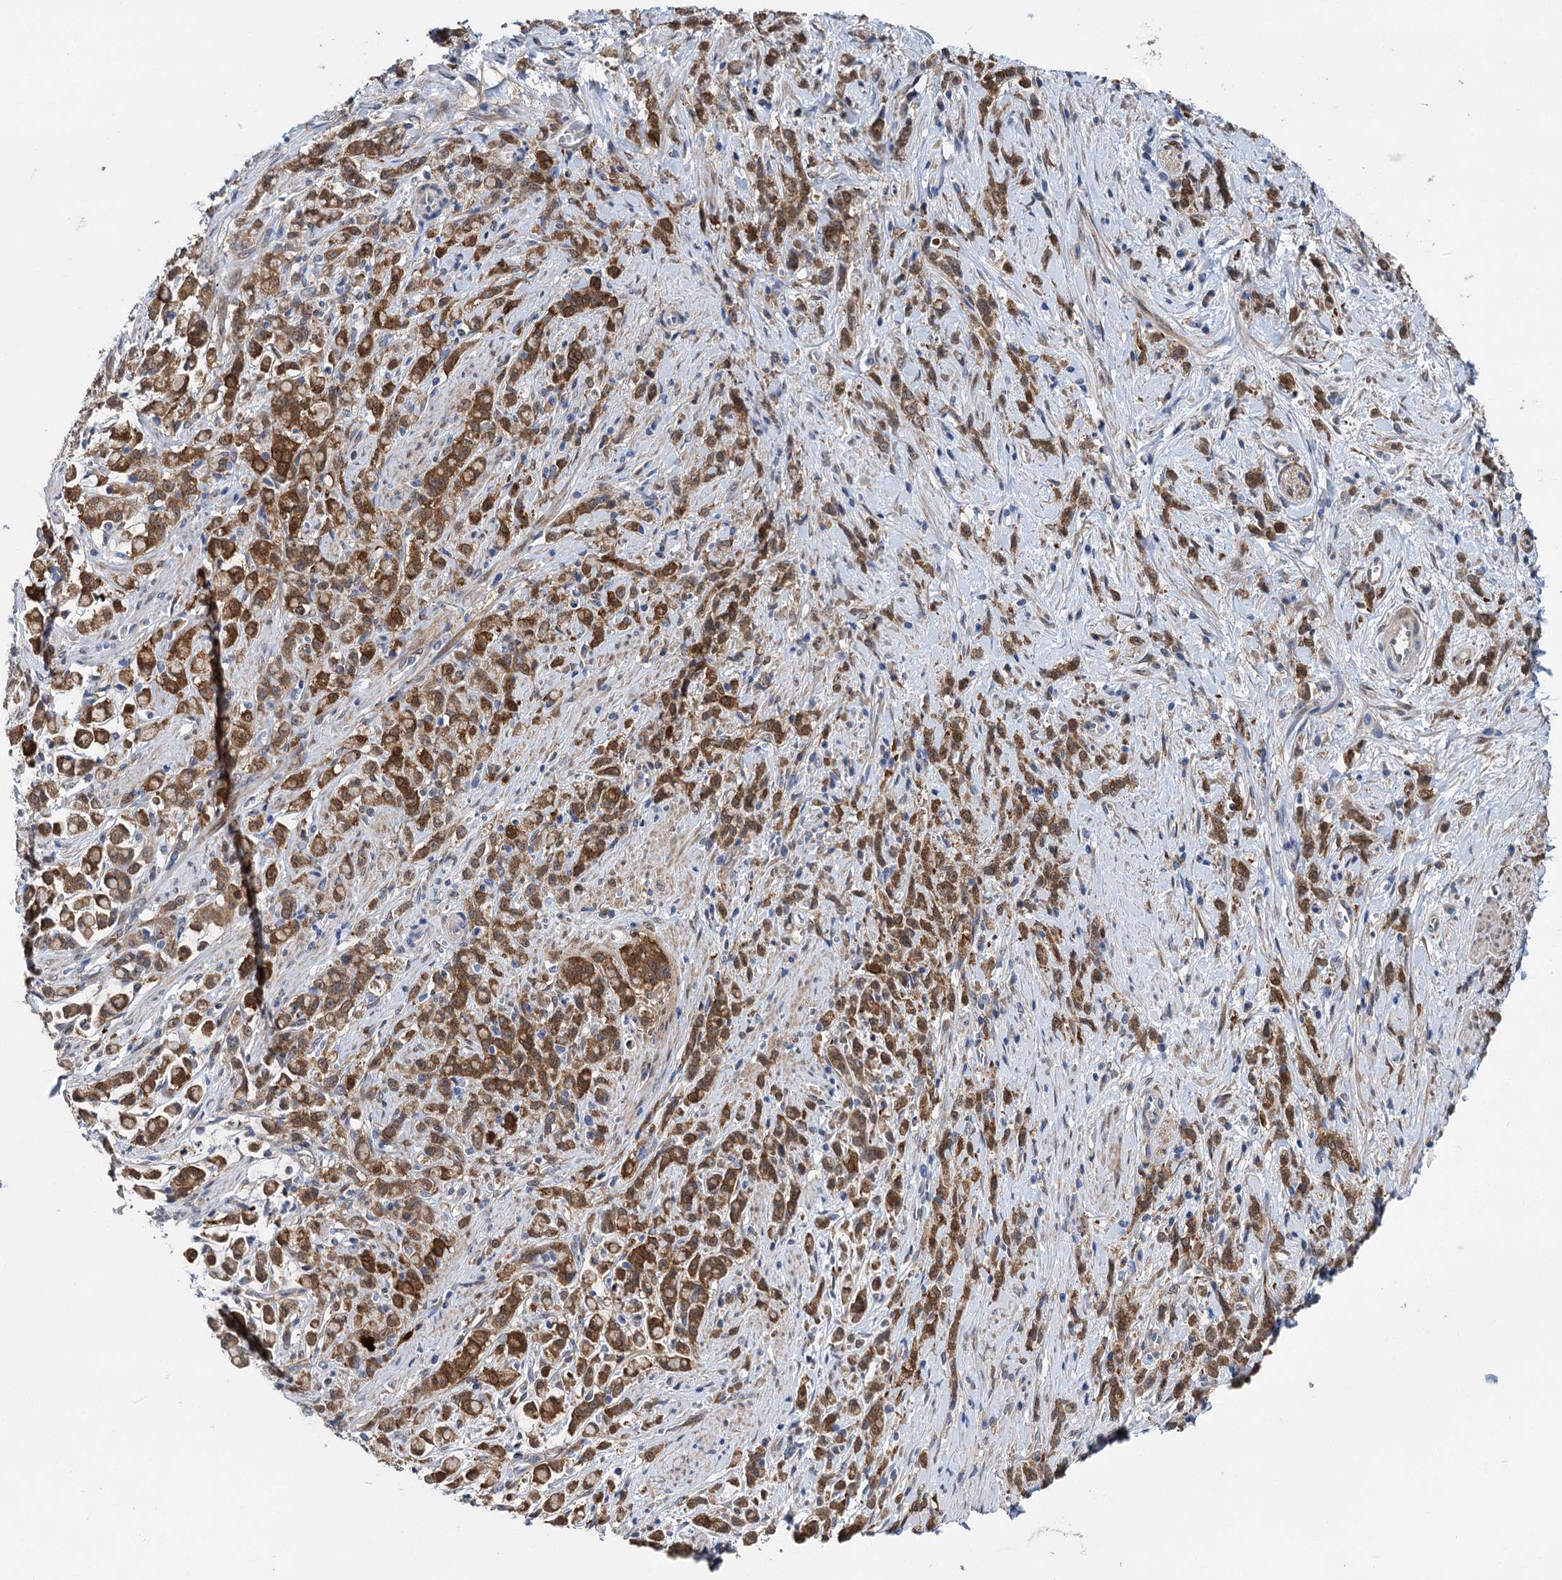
{"staining": {"intensity": "moderate", "quantity": ">75%", "location": "cytoplasmic/membranous"}, "tissue": "stomach cancer", "cell_type": "Tumor cells", "image_type": "cancer", "snomed": [{"axis": "morphology", "description": "Adenocarcinoma, NOS"}, {"axis": "topography", "description": "Stomach"}], "caption": "Immunohistochemical staining of human stomach cancer exhibits medium levels of moderate cytoplasmic/membranous protein staining in about >75% of tumor cells.", "gene": "GSTM3", "patient": {"sex": "female", "age": 60}}